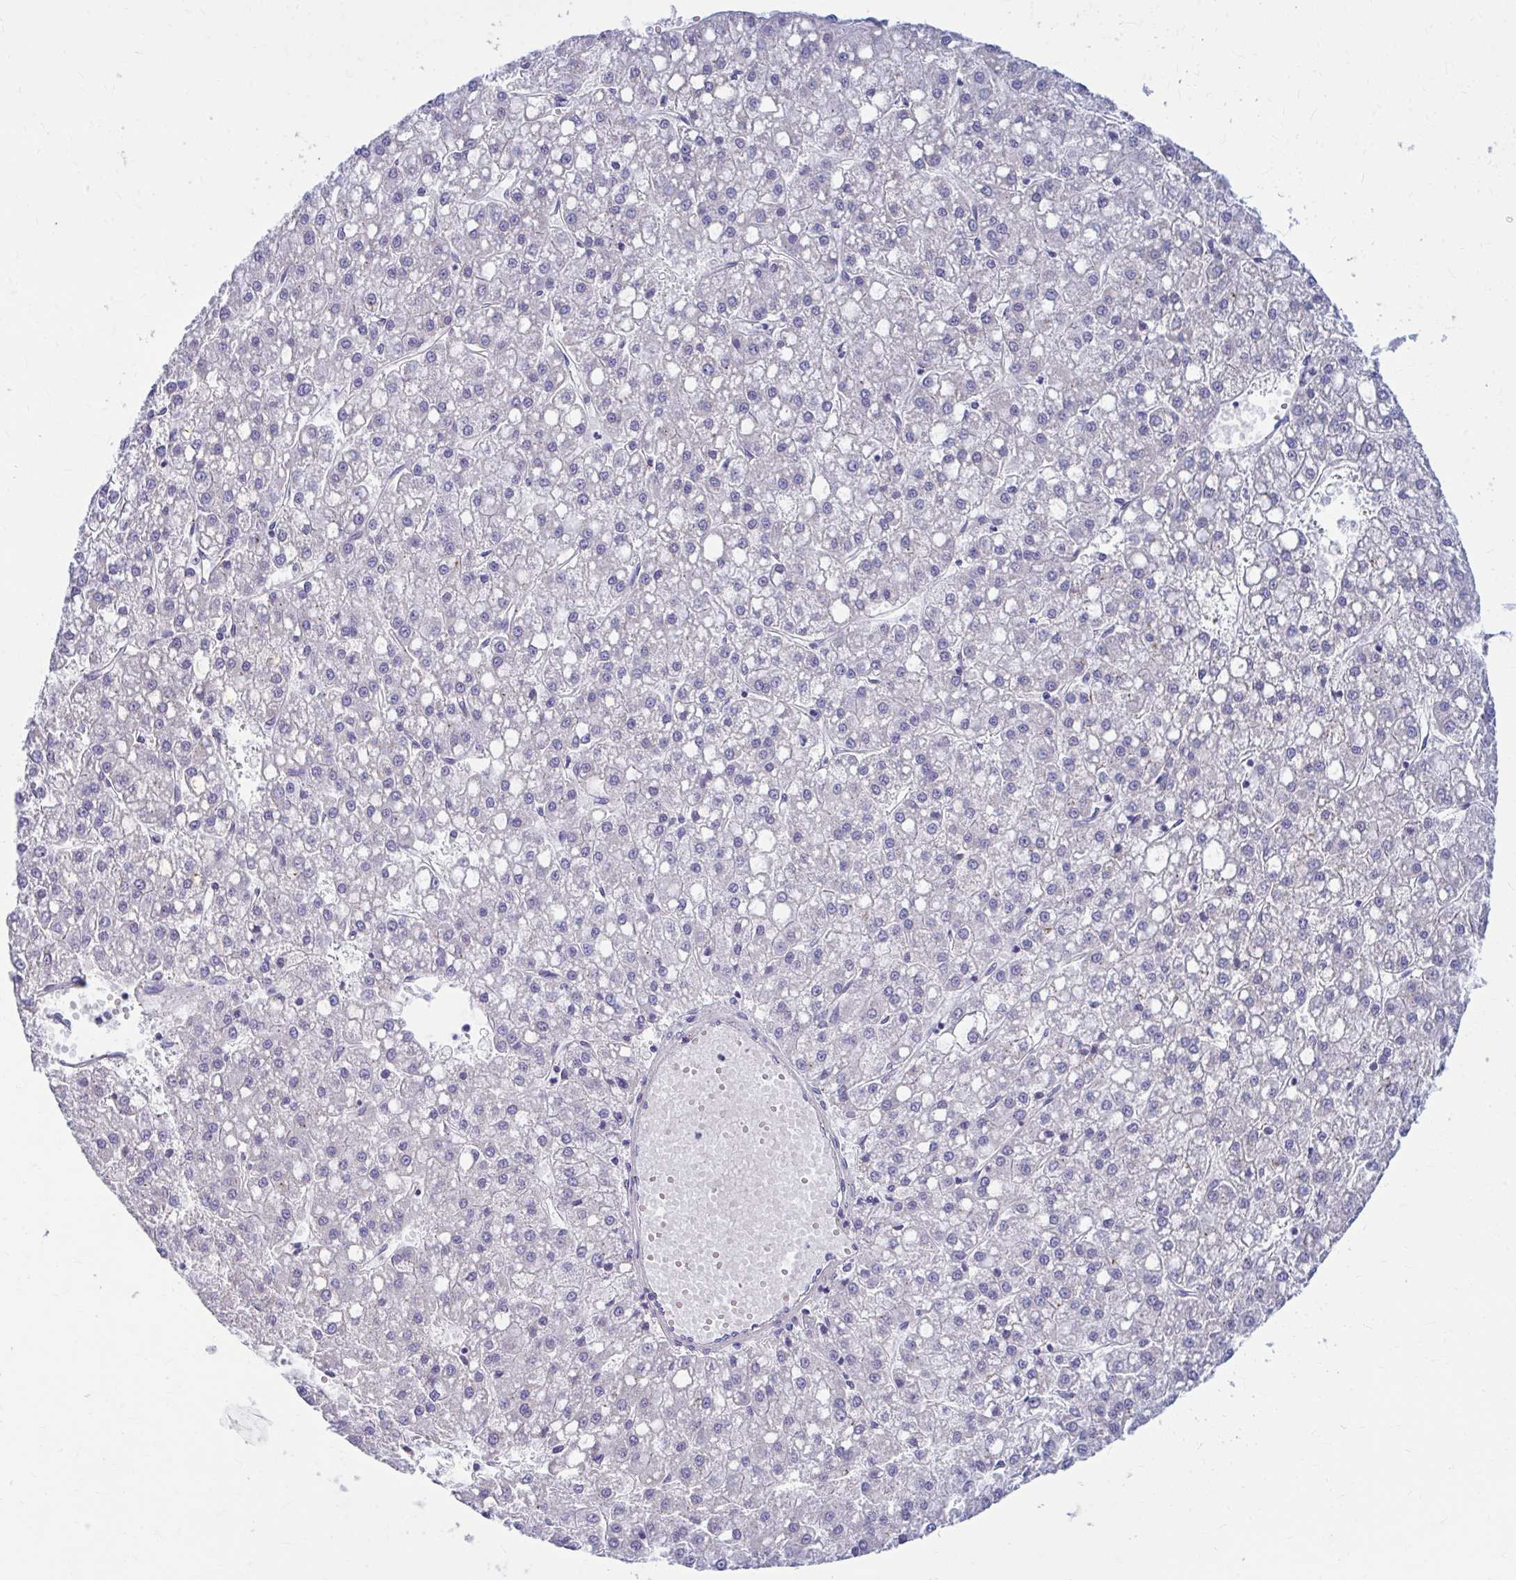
{"staining": {"intensity": "negative", "quantity": "none", "location": "none"}, "tissue": "liver cancer", "cell_type": "Tumor cells", "image_type": "cancer", "snomed": [{"axis": "morphology", "description": "Carcinoma, Hepatocellular, NOS"}, {"axis": "topography", "description": "Liver"}], "caption": "Tumor cells are negative for protein expression in human liver cancer.", "gene": "RADIL", "patient": {"sex": "male", "age": 67}}